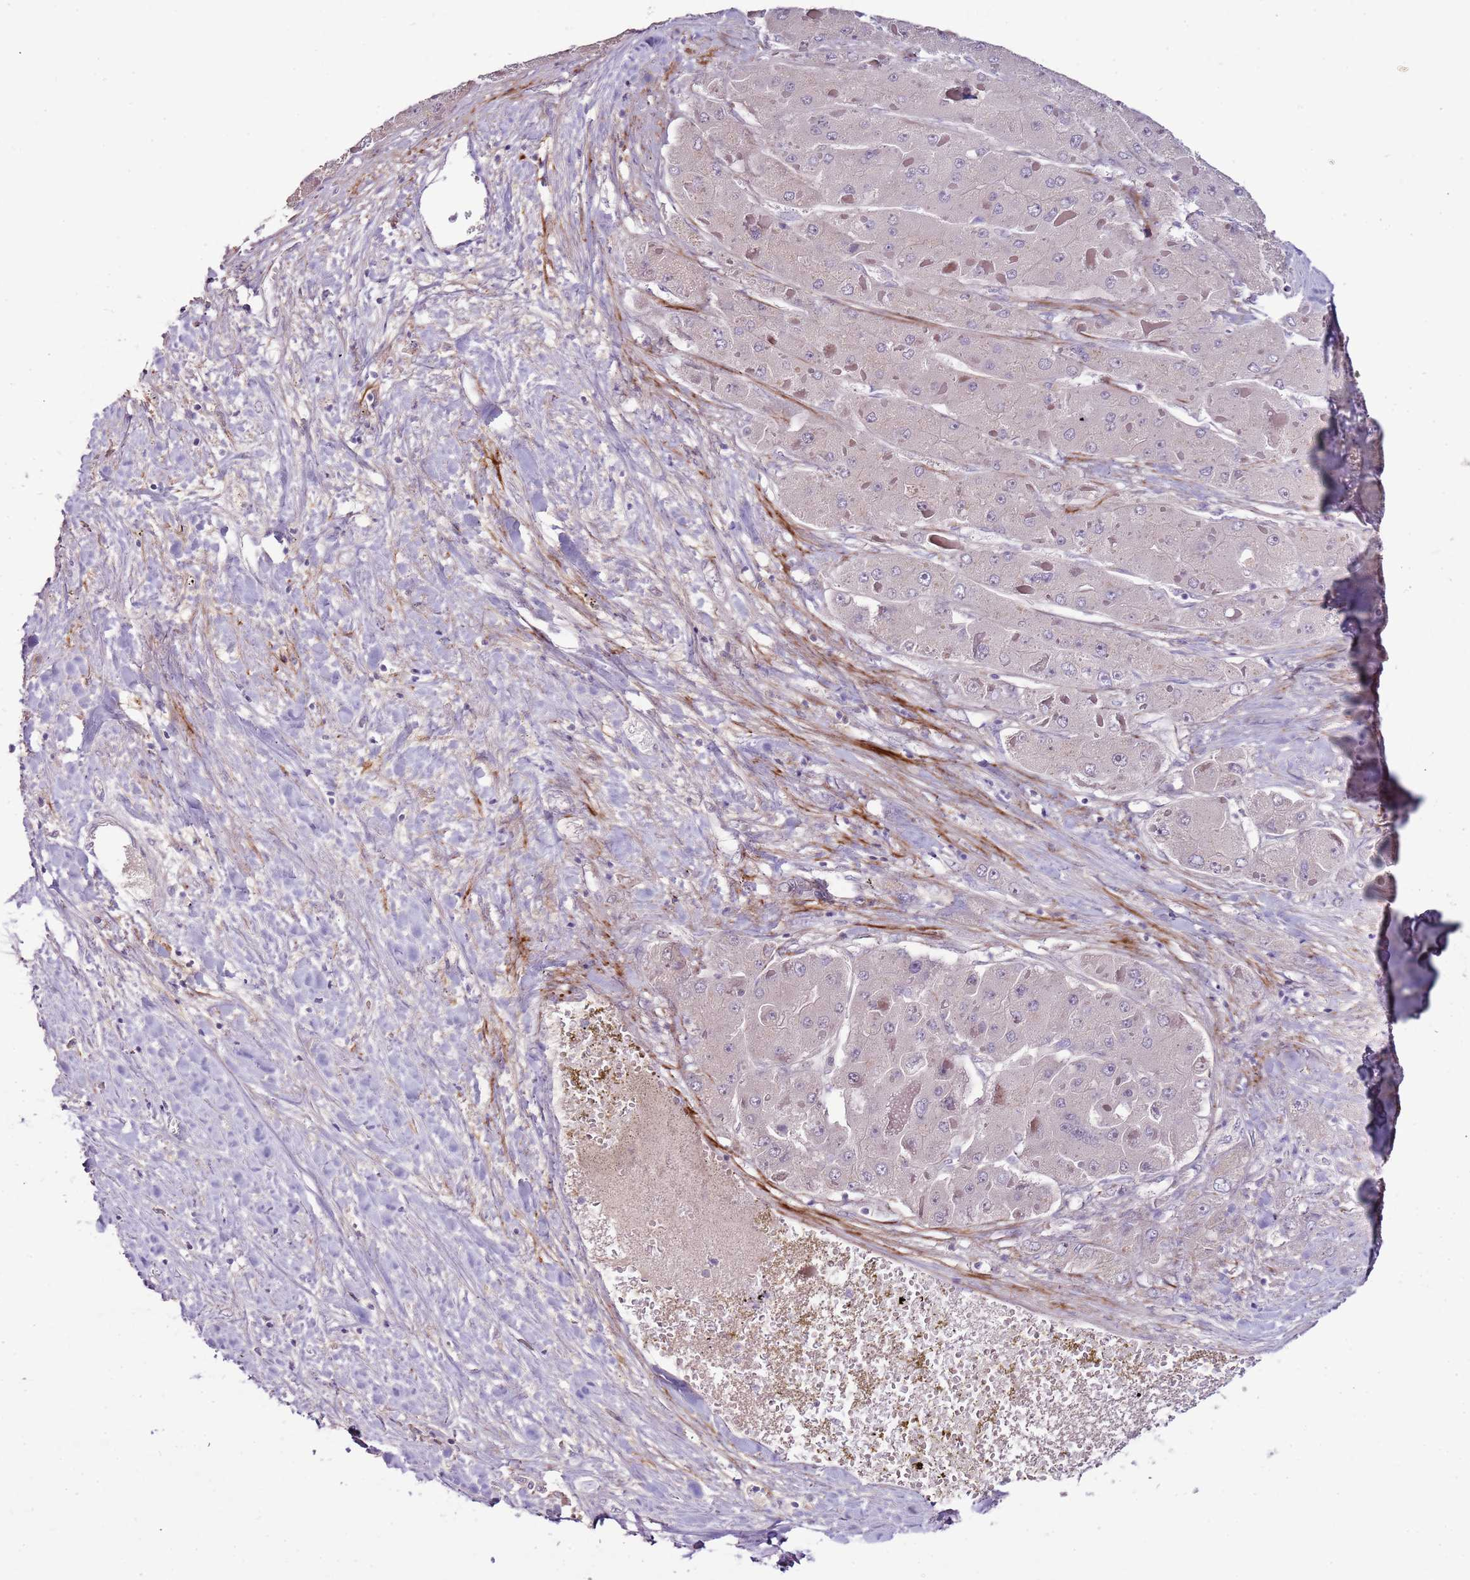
{"staining": {"intensity": "negative", "quantity": "none", "location": "none"}, "tissue": "liver cancer", "cell_type": "Tumor cells", "image_type": "cancer", "snomed": [{"axis": "morphology", "description": "Carcinoma, Hepatocellular, NOS"}, {"axis": "topography", "description": "Liver"}], "caption": "Immunohistochemical staining of human hepatocellular carcinoma (liver) demonstrates no significant expression in tumor cells.", "gene": "NKX2-3", "patient": {"sex": "female", "age": 73}}